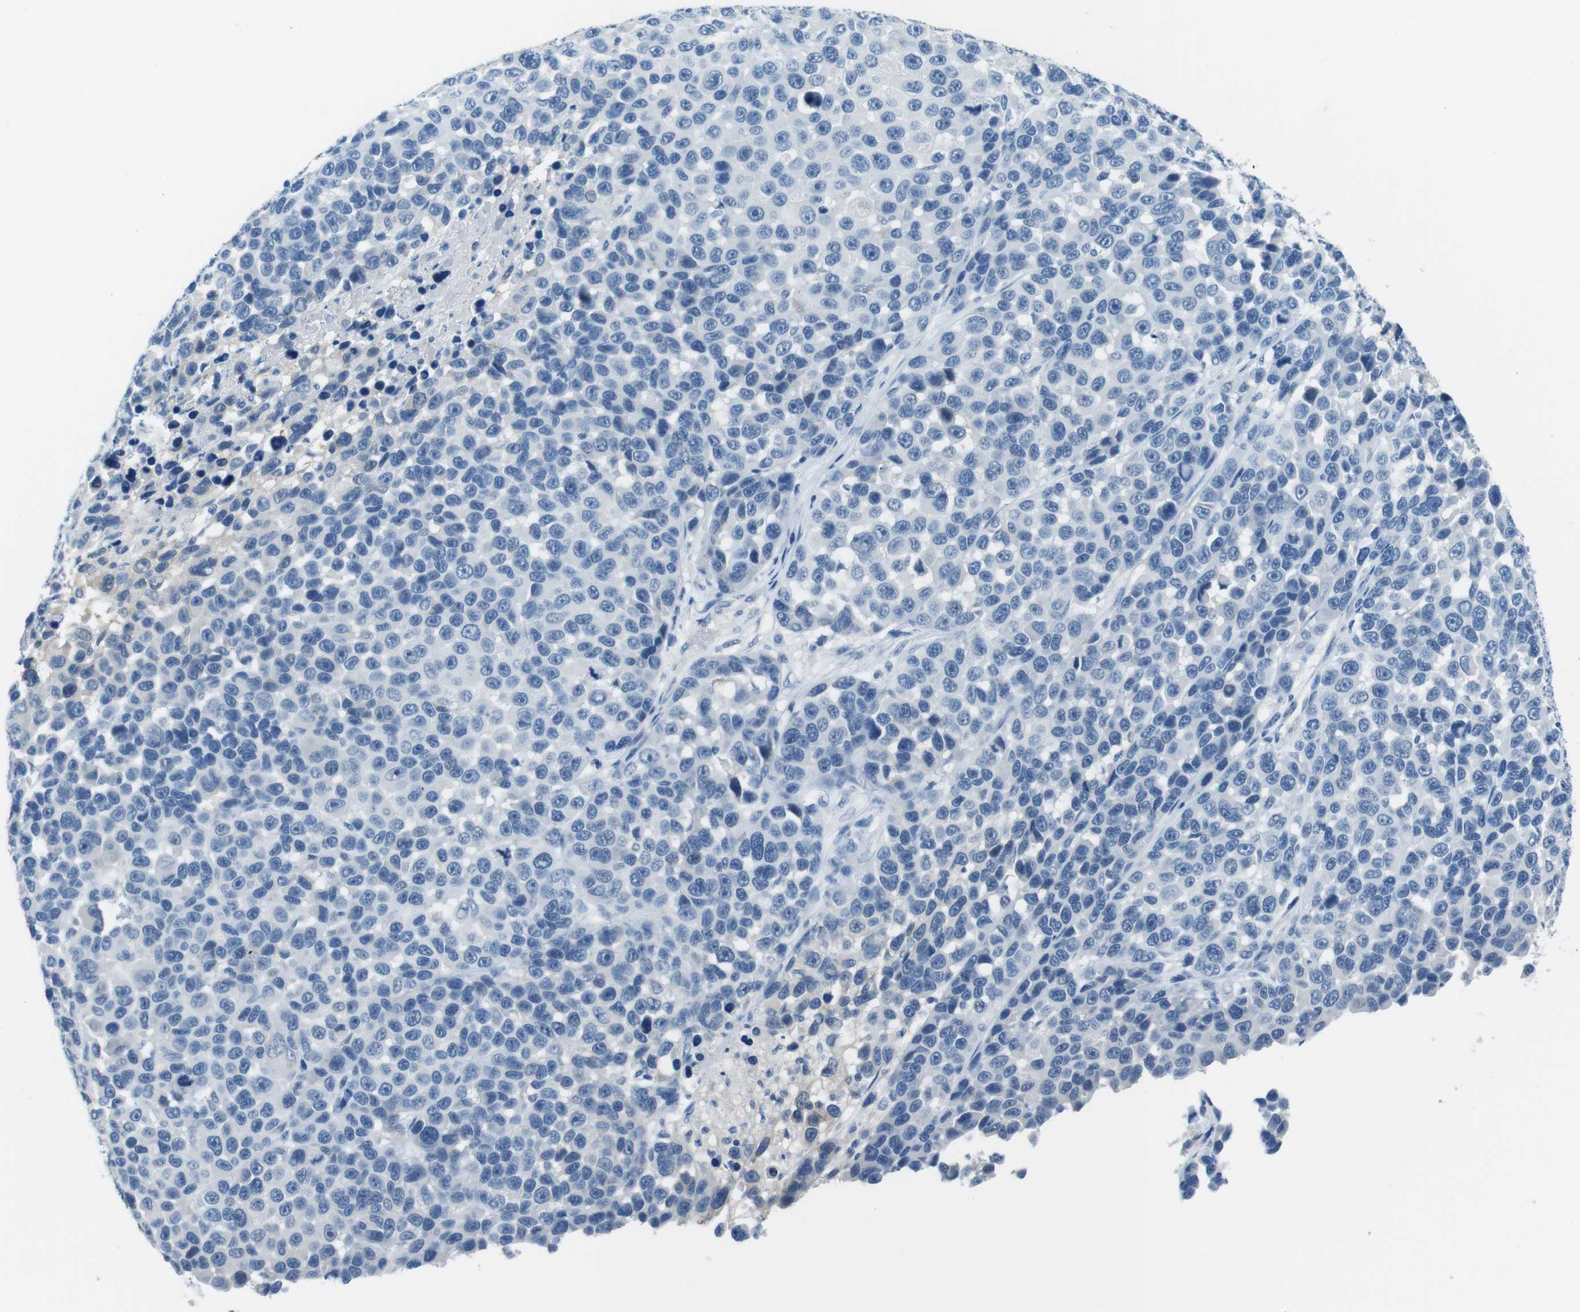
{"staining": {"intensity": "negative", "quantity": "none", "location": "none"}, "tissue": "melanoma", "cell_type": "Tumor cells", "image_type": "cancer", "snomed": [{"axis": "morphology", "description": "Malignant melanoma, NOS"}, {"axis": "topography", "description": "Skin"}], "caption": "An image of melanoma stained for a protein reveals no brown staining in tumor cells.", "gene": "SLC35A3", "patient": {"sex": "male", "age": 53}}